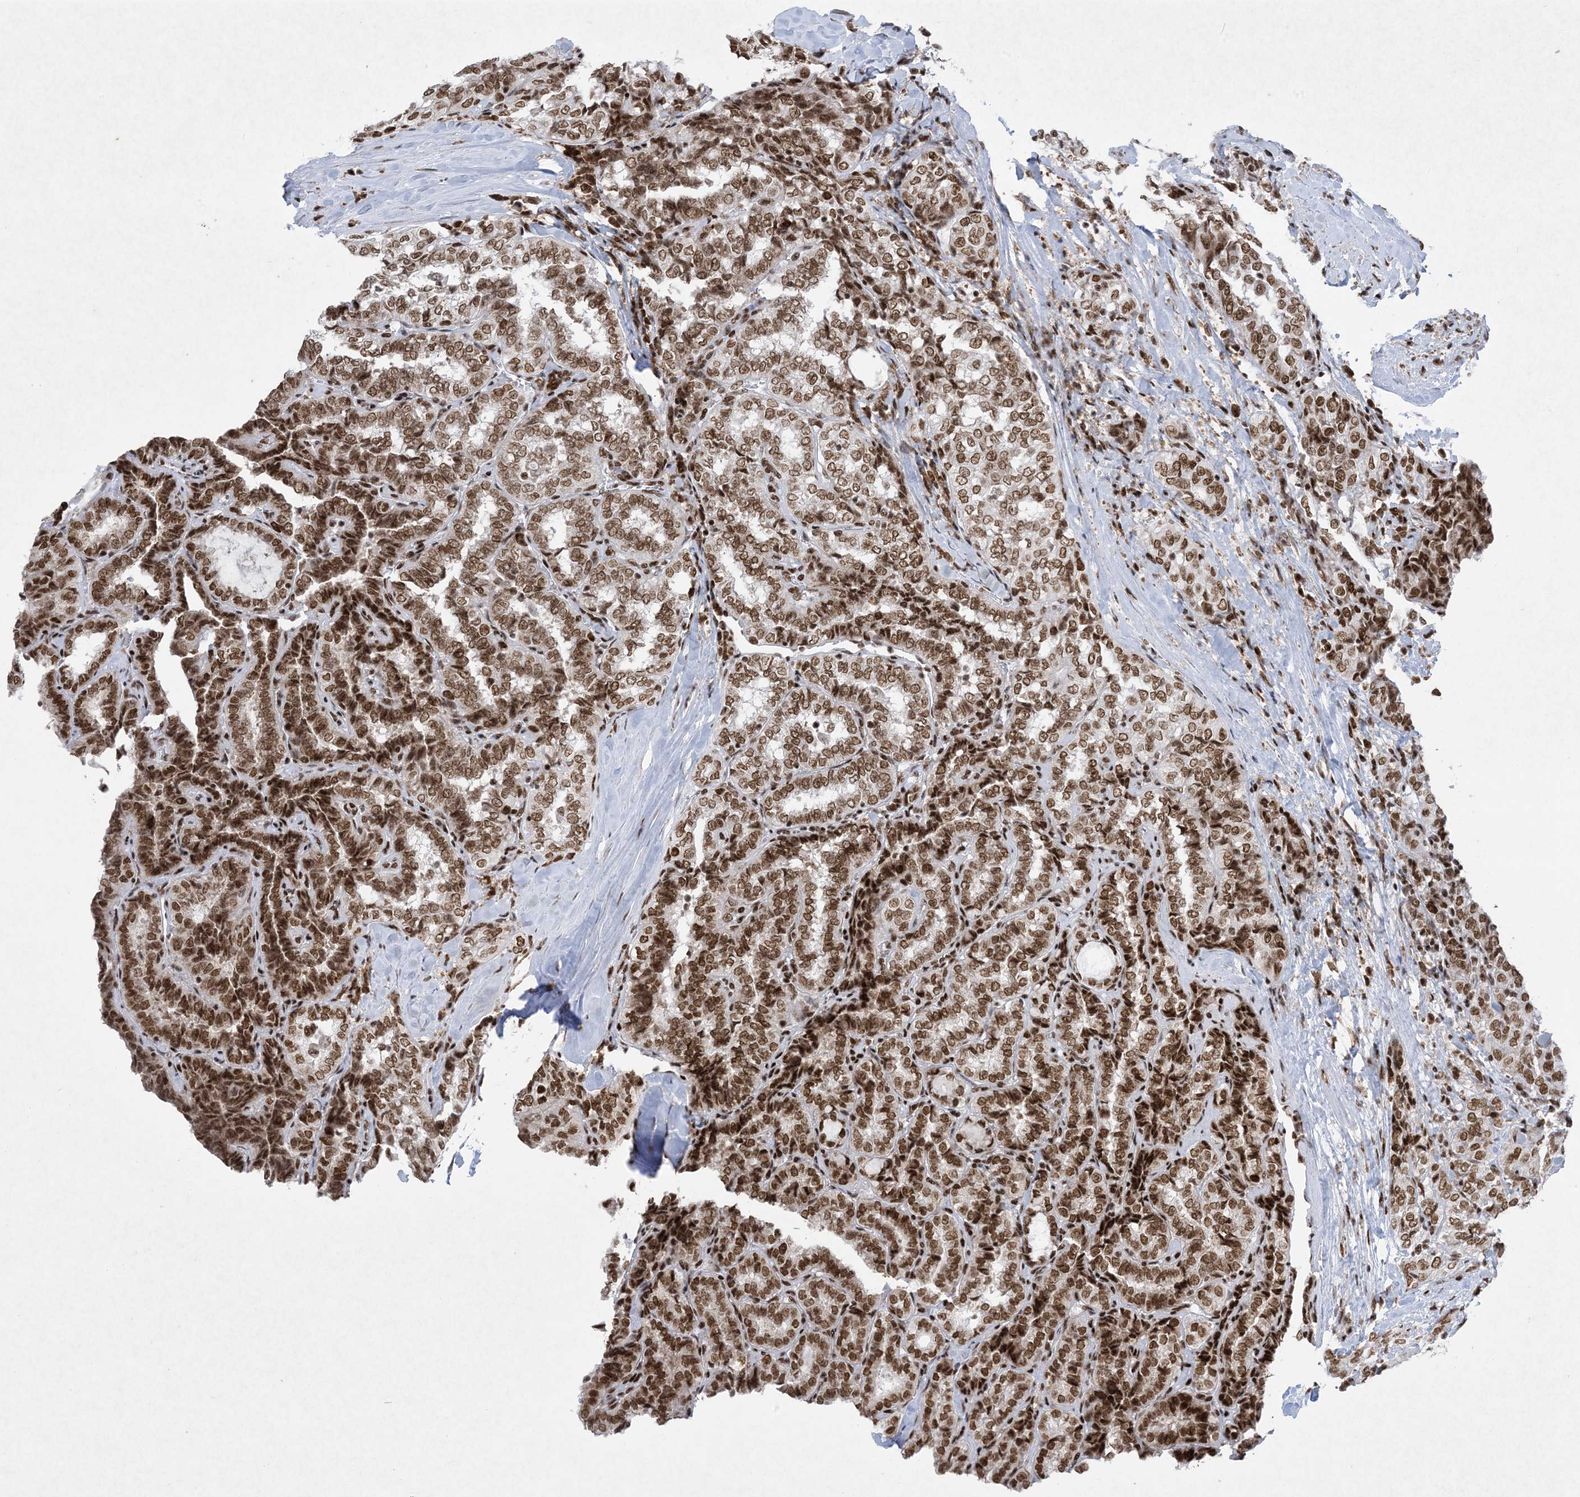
{"staining": {"intensity": "strong", "quantity": ">75%", "location": "nuclear"}, "tissue": "thyroid cancer", "cell_type": "Tumor cells", "image_type": "cancer", "snomed": [{"axis": "morphology", "description": "Normal tissue, NOS"}, {"axis": "morphology", "description": "Papillary adenocarcinoma, NOS"}, {"axis": "topography", "description": "Thyroid gland"}], "caption": "Thyroid cancer stained for a protein (brown) demonstrates strong nuclear positive expression in approximately >75% of tumor cells.", "gene": "PKNOX2", "patient": {"sex": "female", "age": 30}}